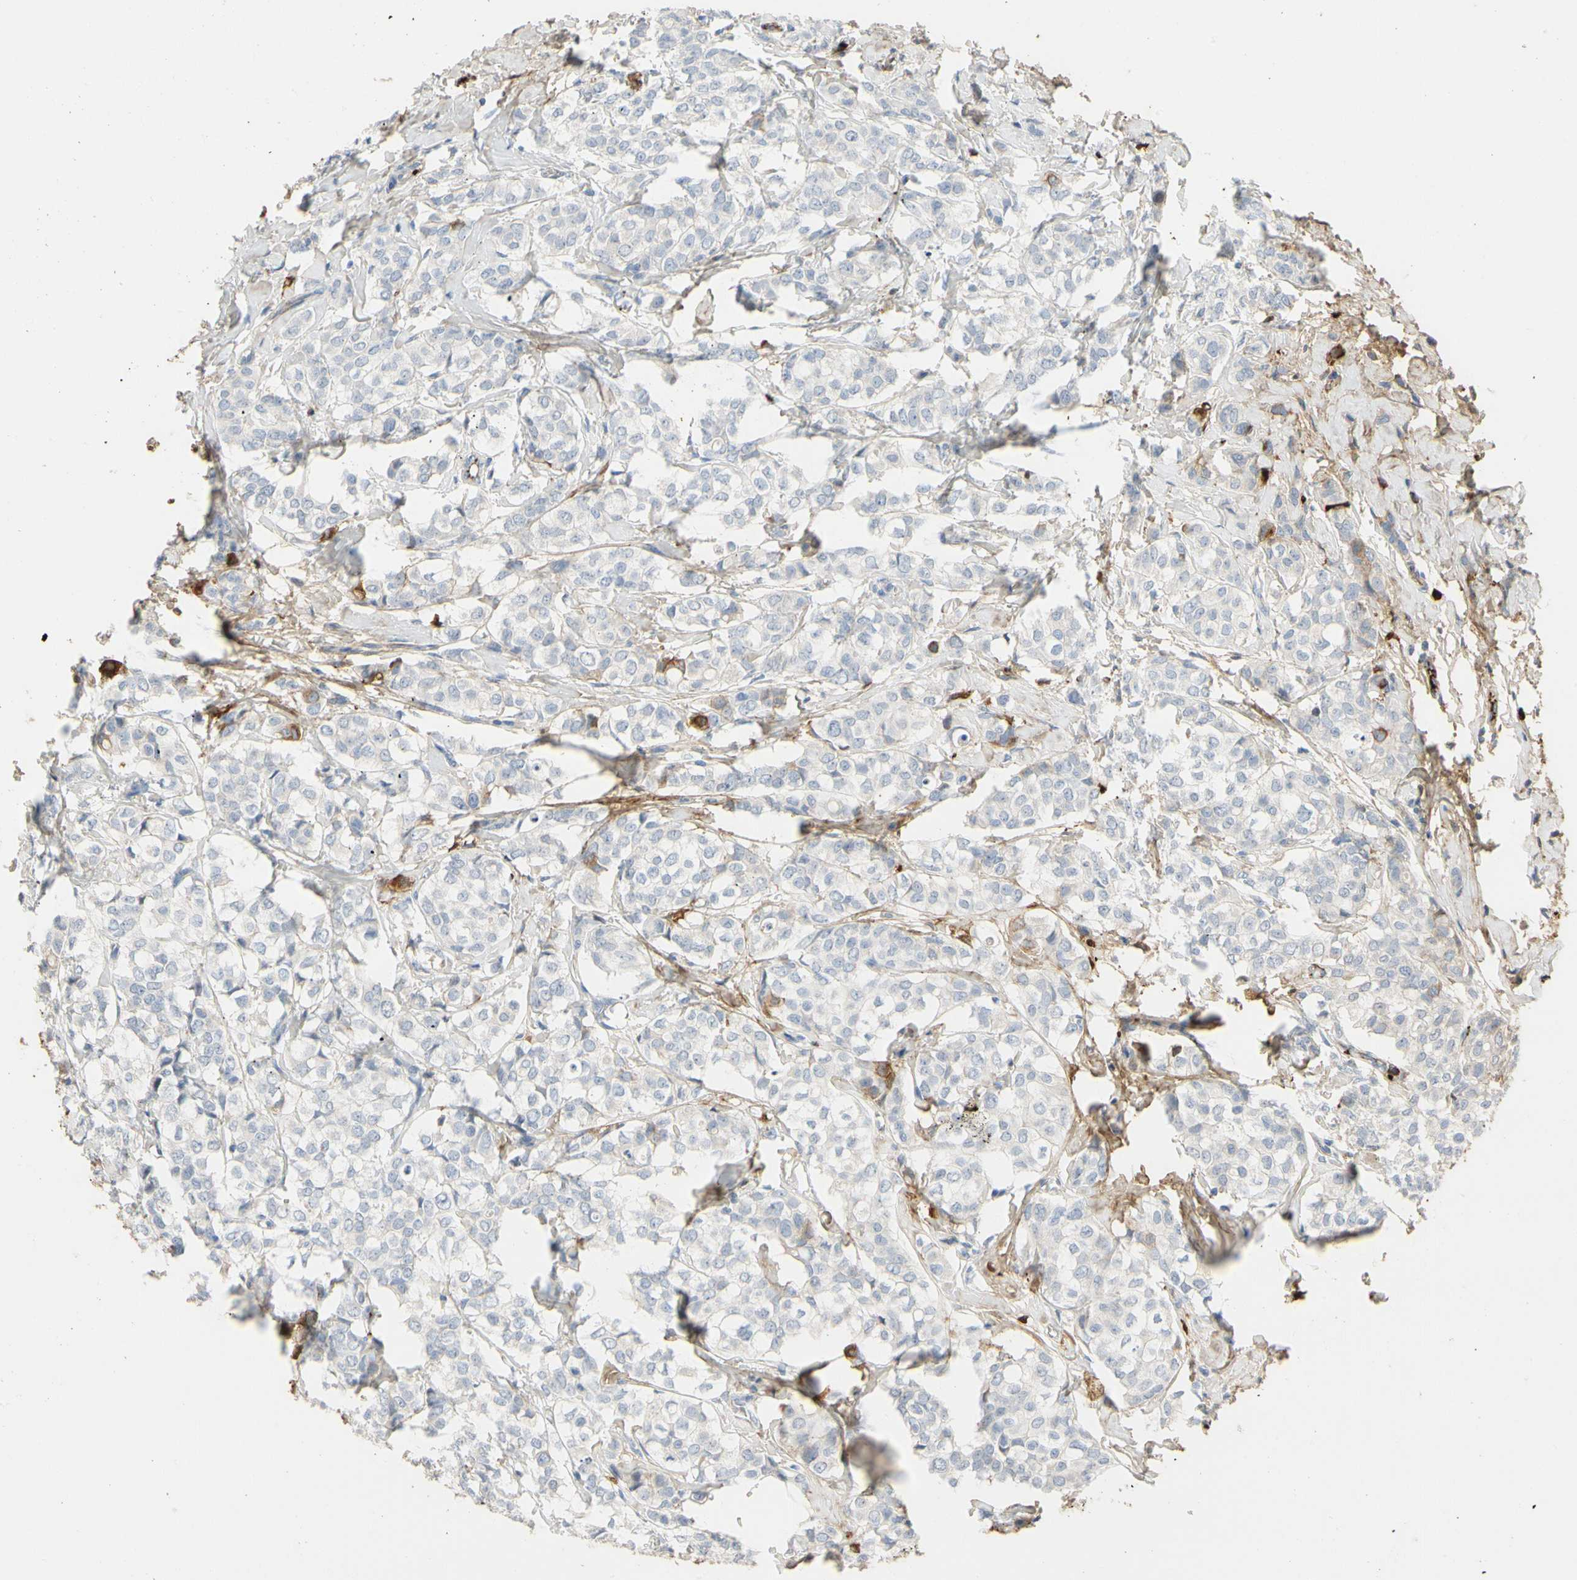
{"staining": {"intensity": "negative", "quantity": "none", "location": "none"}, "tissue": "breast cancer", "cell_type": "Tumor cells", "image_type": "cancer", "snomed": [{"axis": "morphology", "description": "Lobular carcinoma"}, {"axis": "topography", "description": "Breast"}], "caption": "The photomicrograph displays no staining of tumor cells in breast cancer.", "gene": "FGB", "patient": {"sex": "female", "age": 60}}